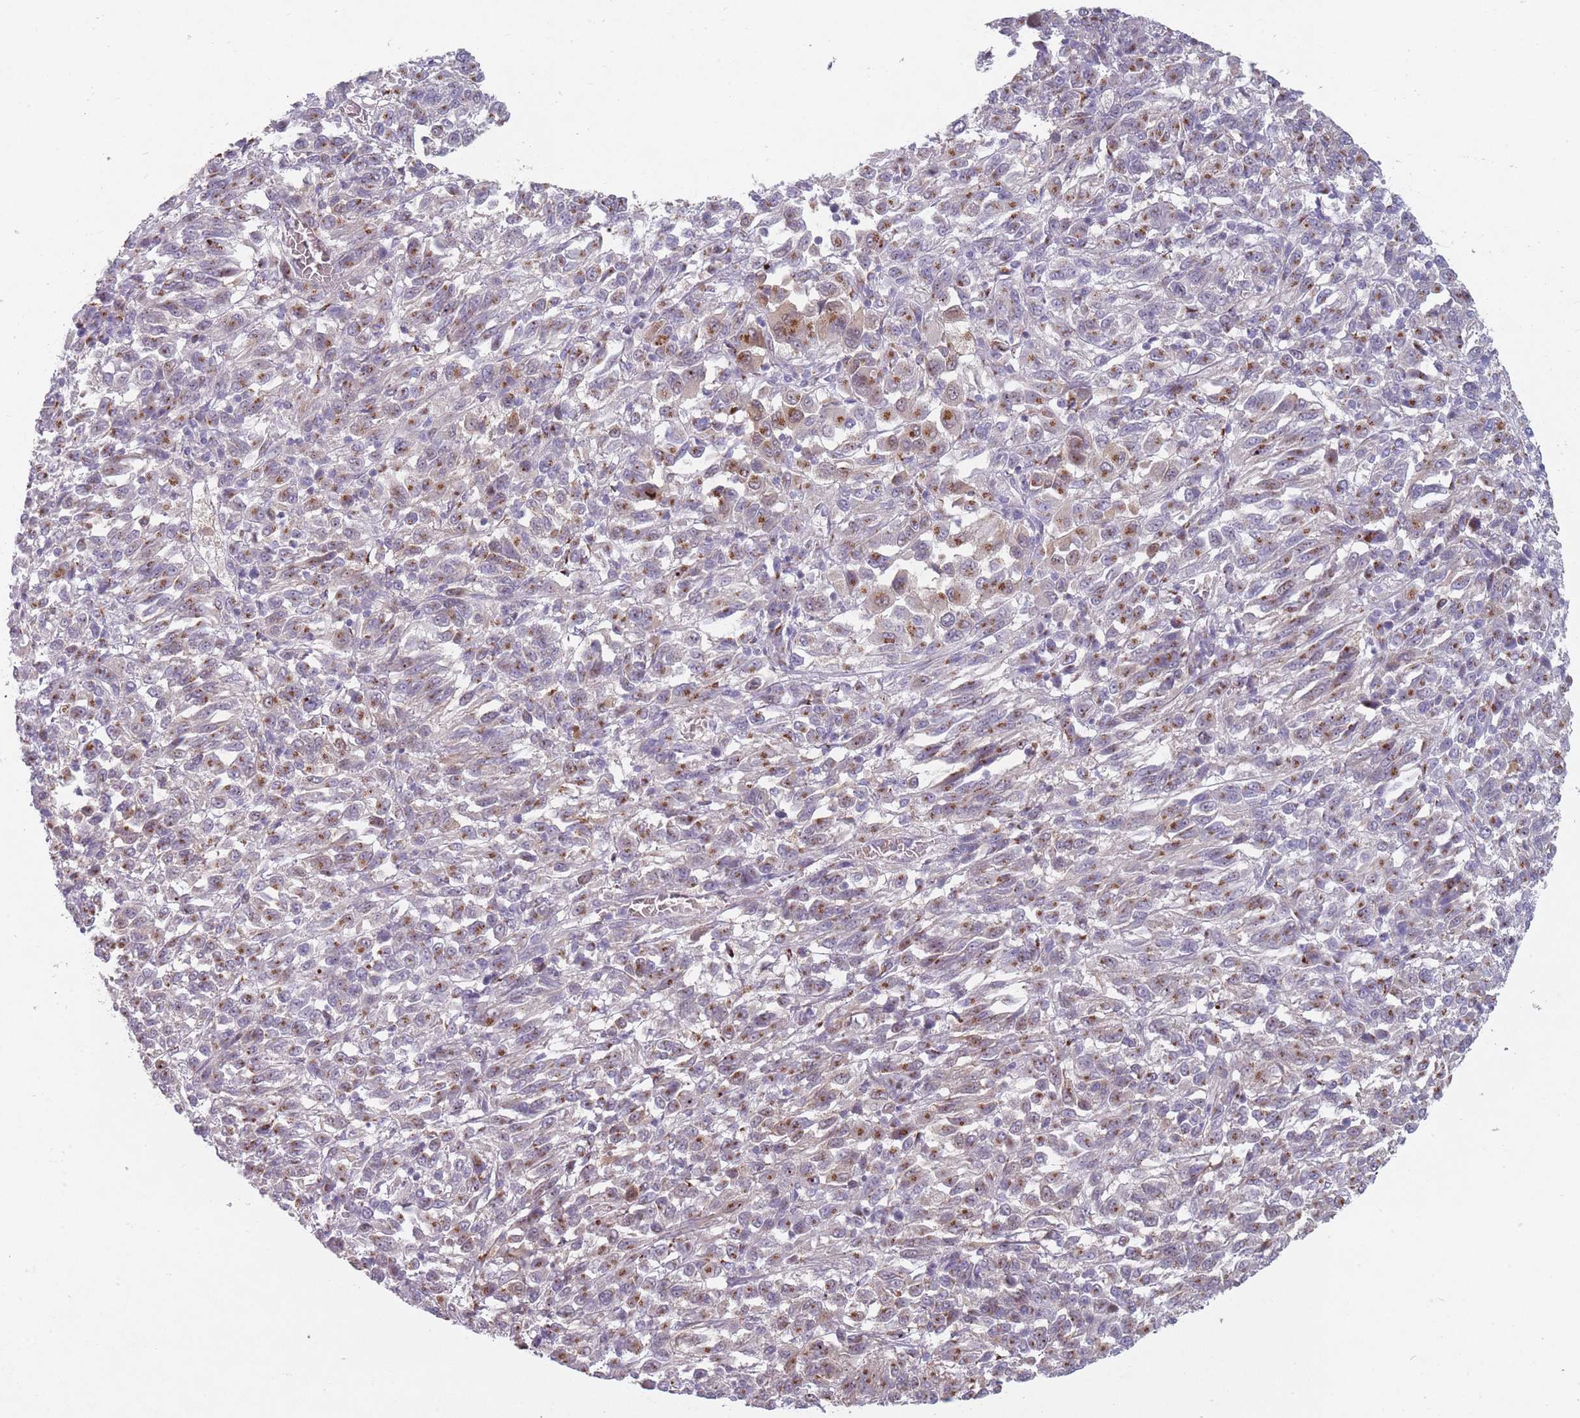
{"staining": {"intensity": "moderate", "quantity": ">75%", "location": "cytoplasmic/membranous"}, "tissue": "melanoma", "cell_type": "Tumor cells", "image_type": "cancer", "snomed": [{"axis": "morphology", "description": "Malignant melanoma, Metastatic site"}, {"axis": "topography", "description": "Lung"}], "caption": "This image reveals IHC staining of human malignant melanoma (metastatic site), with medium moderate cytoplasmic/membranous positivity in about >75% of tumor cells.", "gene": "MAN1B1", "patient": {"sex": "male", "age": 64}}